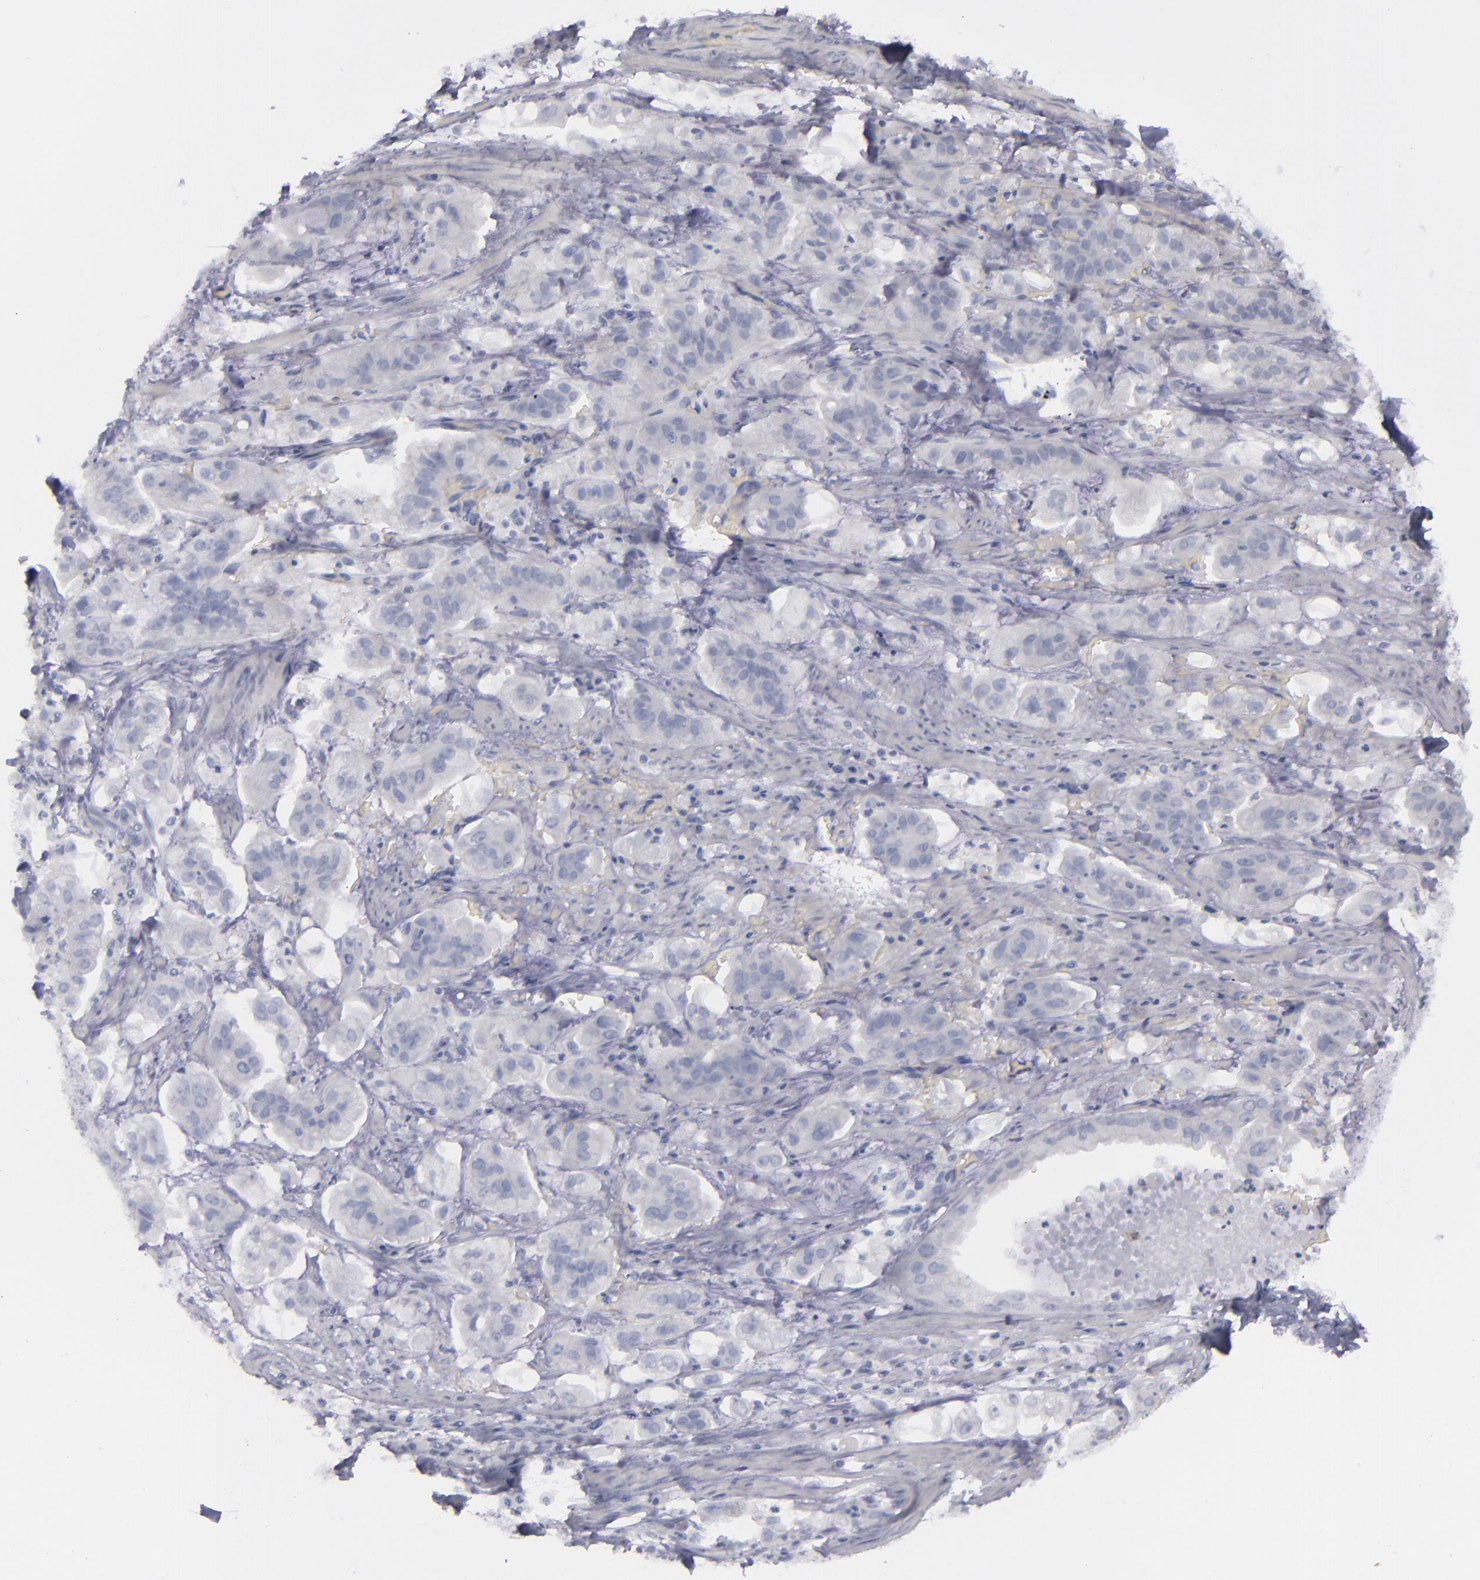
{"staining": {"intensity": "negative", "quantity": "none", "location": "none"}, "tissue": "stomach cancer", "cell_type": "Tumor cells", "image_type": "cancer", "snomed": [{"axis": "morphology", "description": "Adenocarcinoma, NOS"}, {"axis": "topography", "description": "Stomach"}], "caption": "Immunohistochemistry (IHC) photomicrograph of neoplastic tissue: stomach cancer (adenocarcinoma) stained with DAB exhibits no significant protein expression in tumor cells.", "gene": "CD22", "patient": {"sex": "male", "age": 62}}